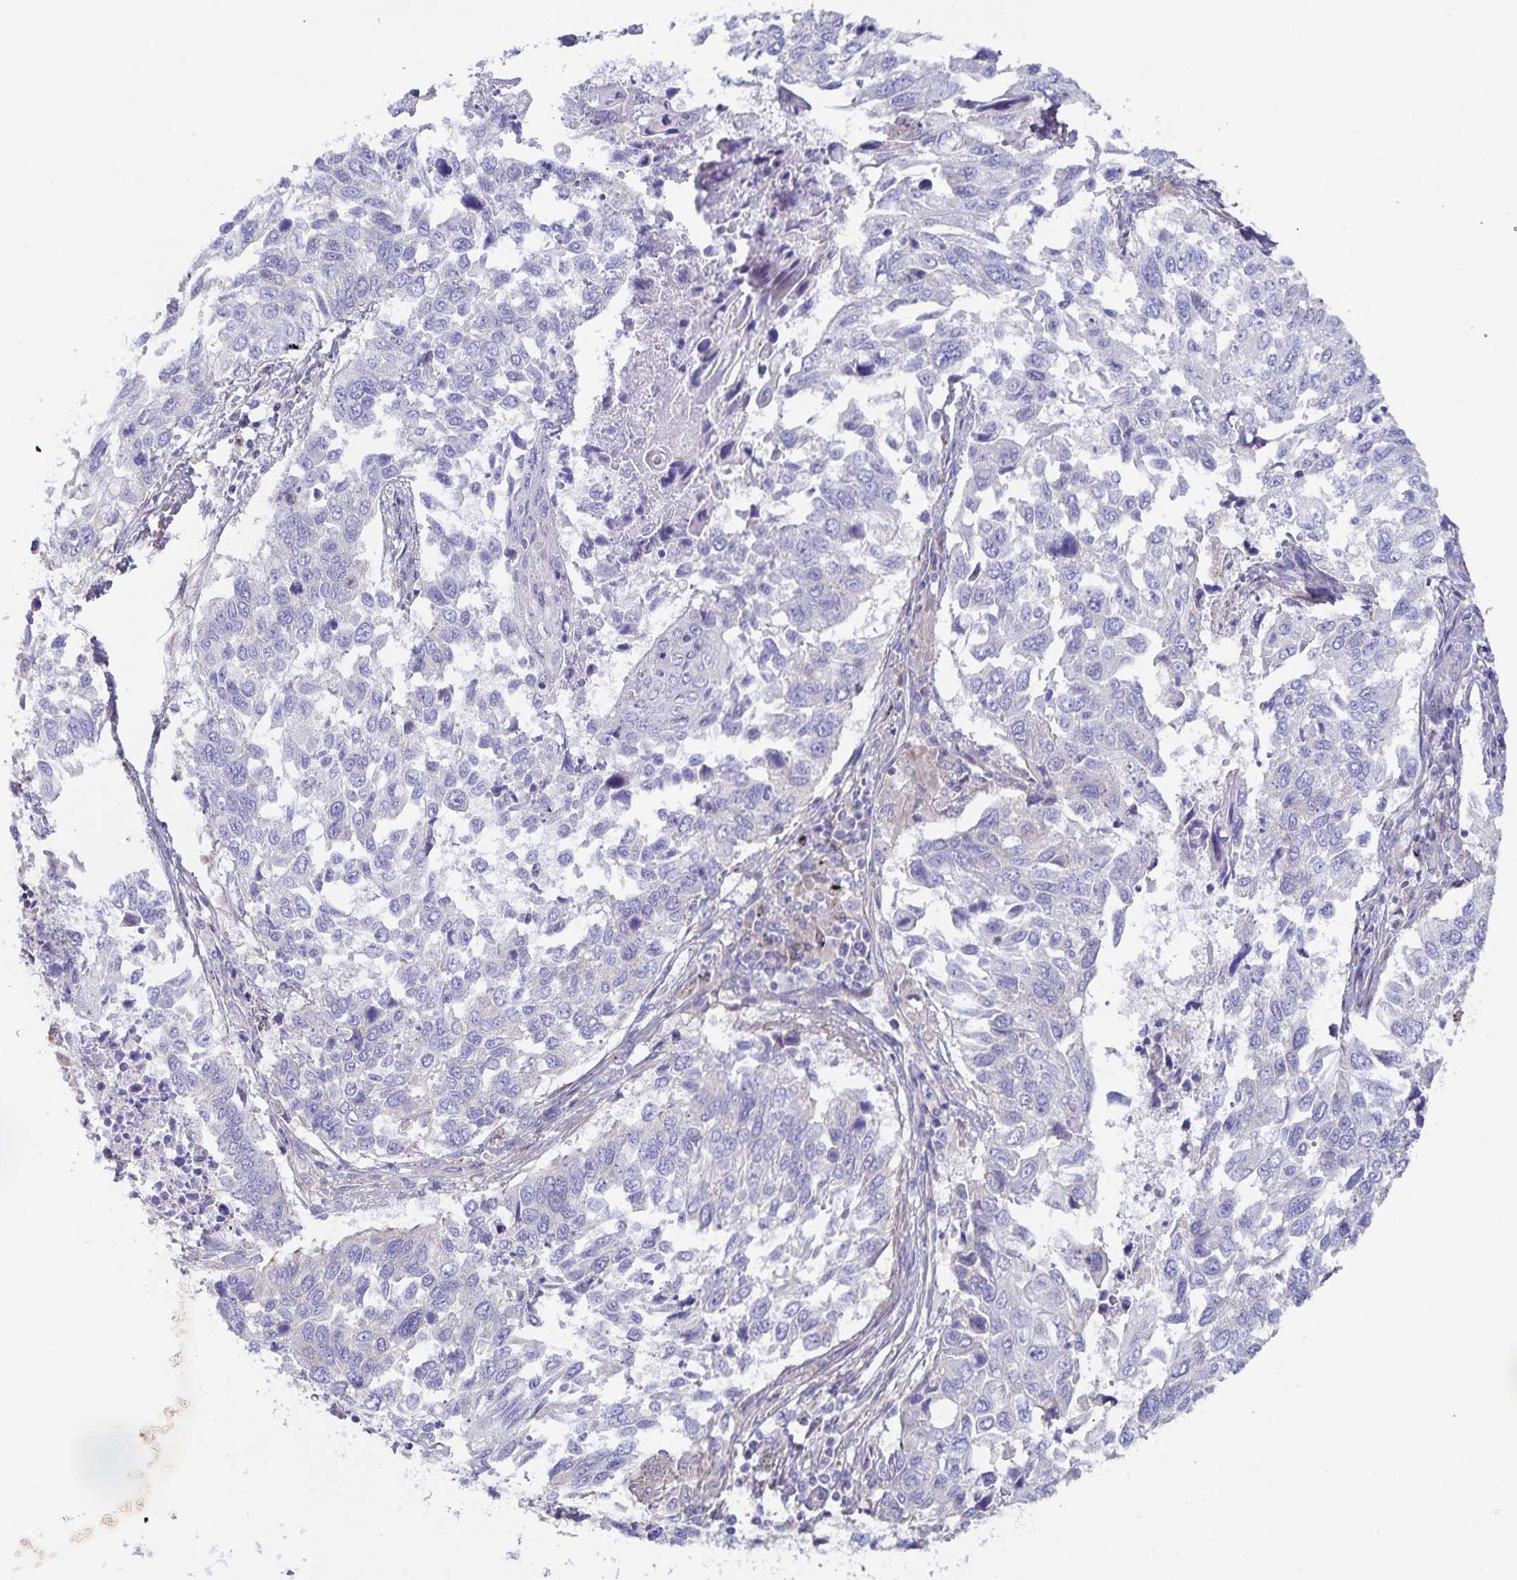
{"staining": {"intensity": "negative", "quantity": "none", "location": "none"}, "tissue": "lung cancer", "cell_type": "Tumor cells", "image_type": "cancer", "snomed": [{"axis": "morphology", "description": "Squamous cell carcinoma, NOS"}, {"axis": "topography", "description": "Lung"}], "caption": "This is an immunohistochemistry (IHC) photomicrograph of human lung cancer. There is no expression in tumor cells.", "gene": "METTL22", "patient": {"sex": "male", "age": 62}}